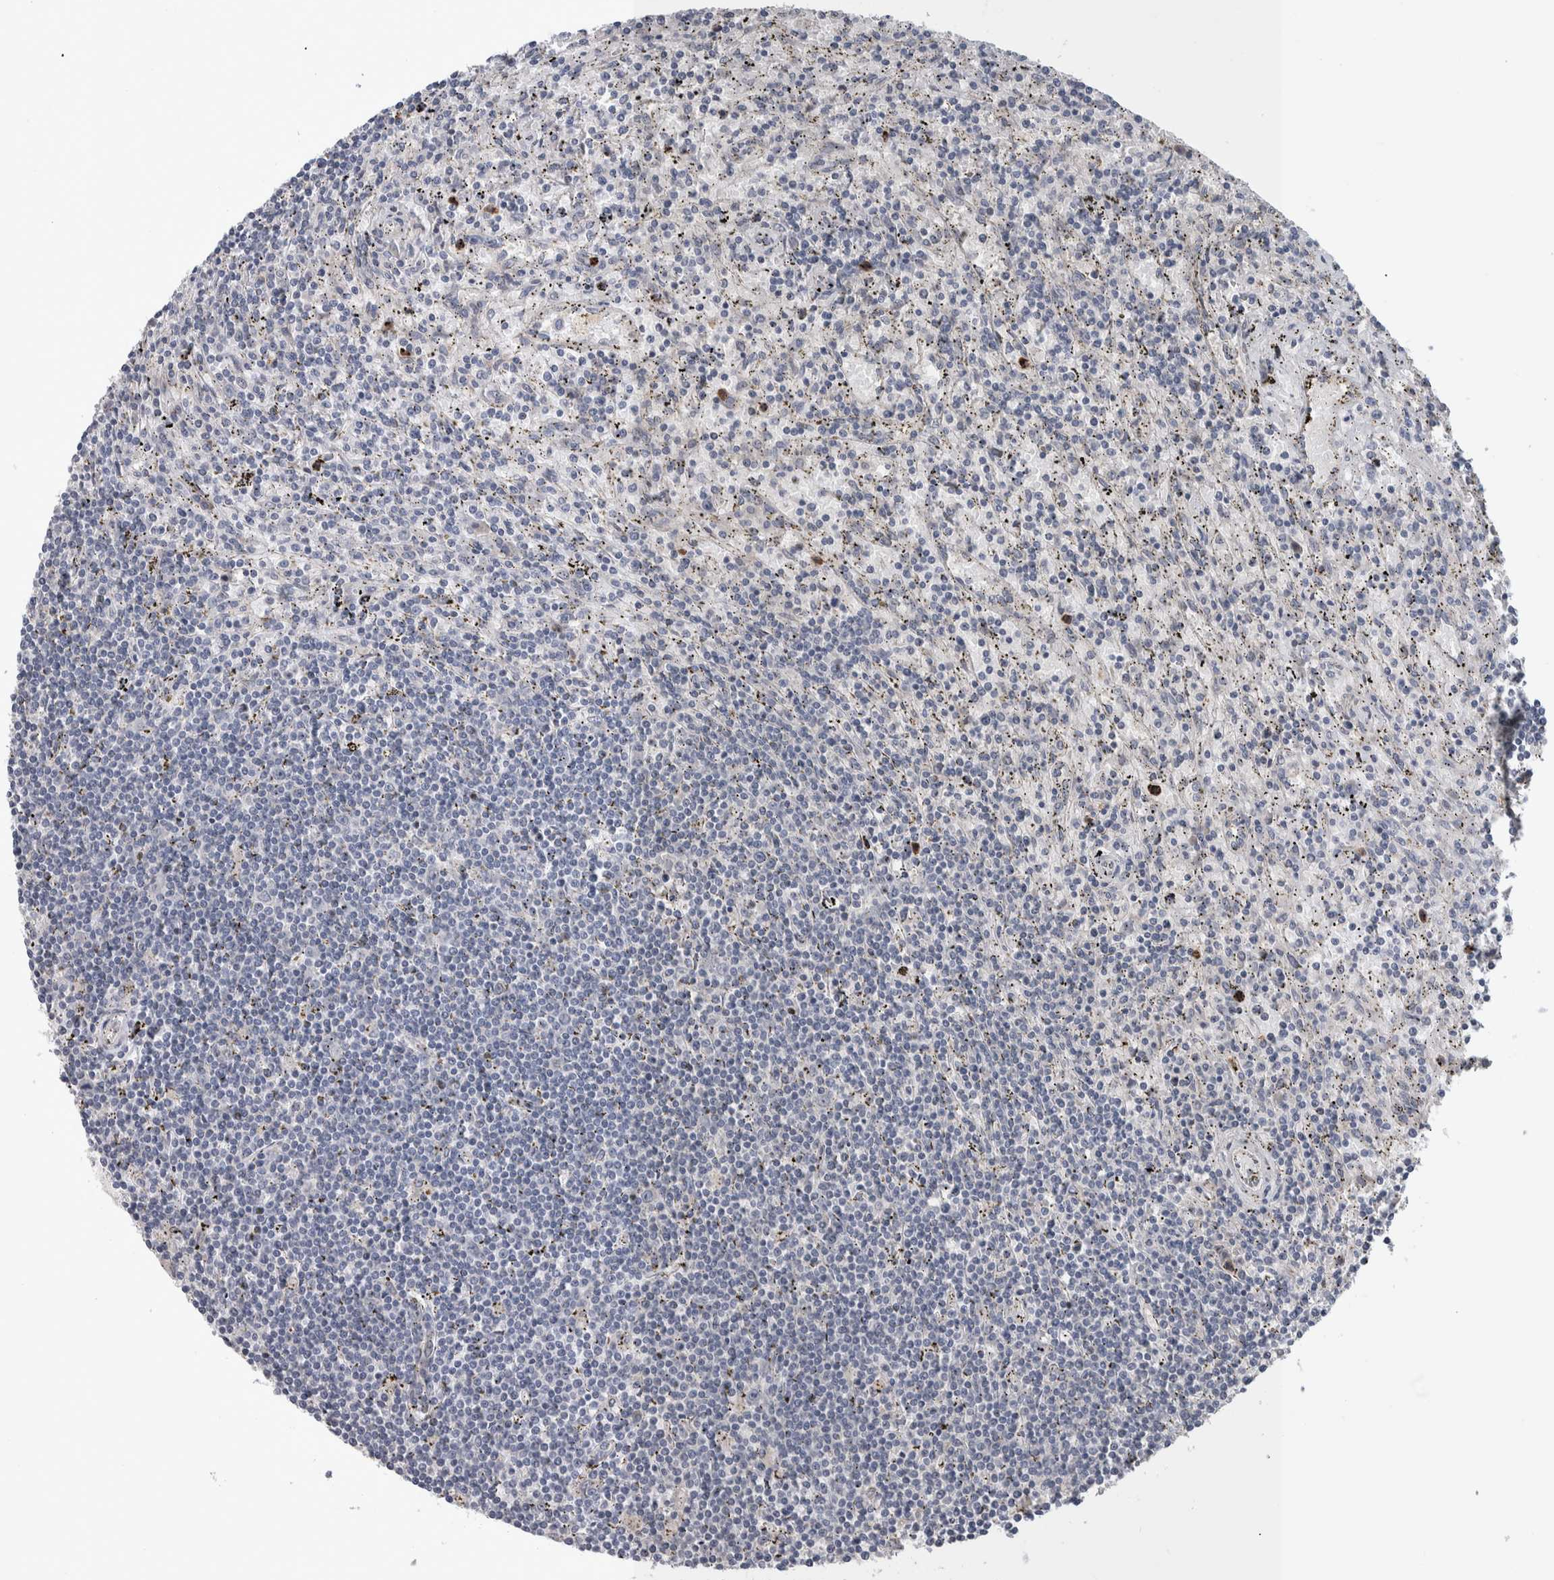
{"staining": {"intensity": "negative", "quantity": "none", "location": "none"}, "tissue": "lymphoma", "cell_type": "Tumor cells", "image_type": "cancer", "snomed": [{"axis": "morphology", "description": "Malignant lymphoma, non-Hodgkin's type, Low grade"}, {"axis": "topography", "description": "Spleen"}], "caption": "Immunohistochemistry (IHC) of low-grade malignant lymphoma, non-Hodgkin's type demonstrates no staining in tumor cells.", "gene": "IBTK", "patient": {"sex": "male", "age": 76}}